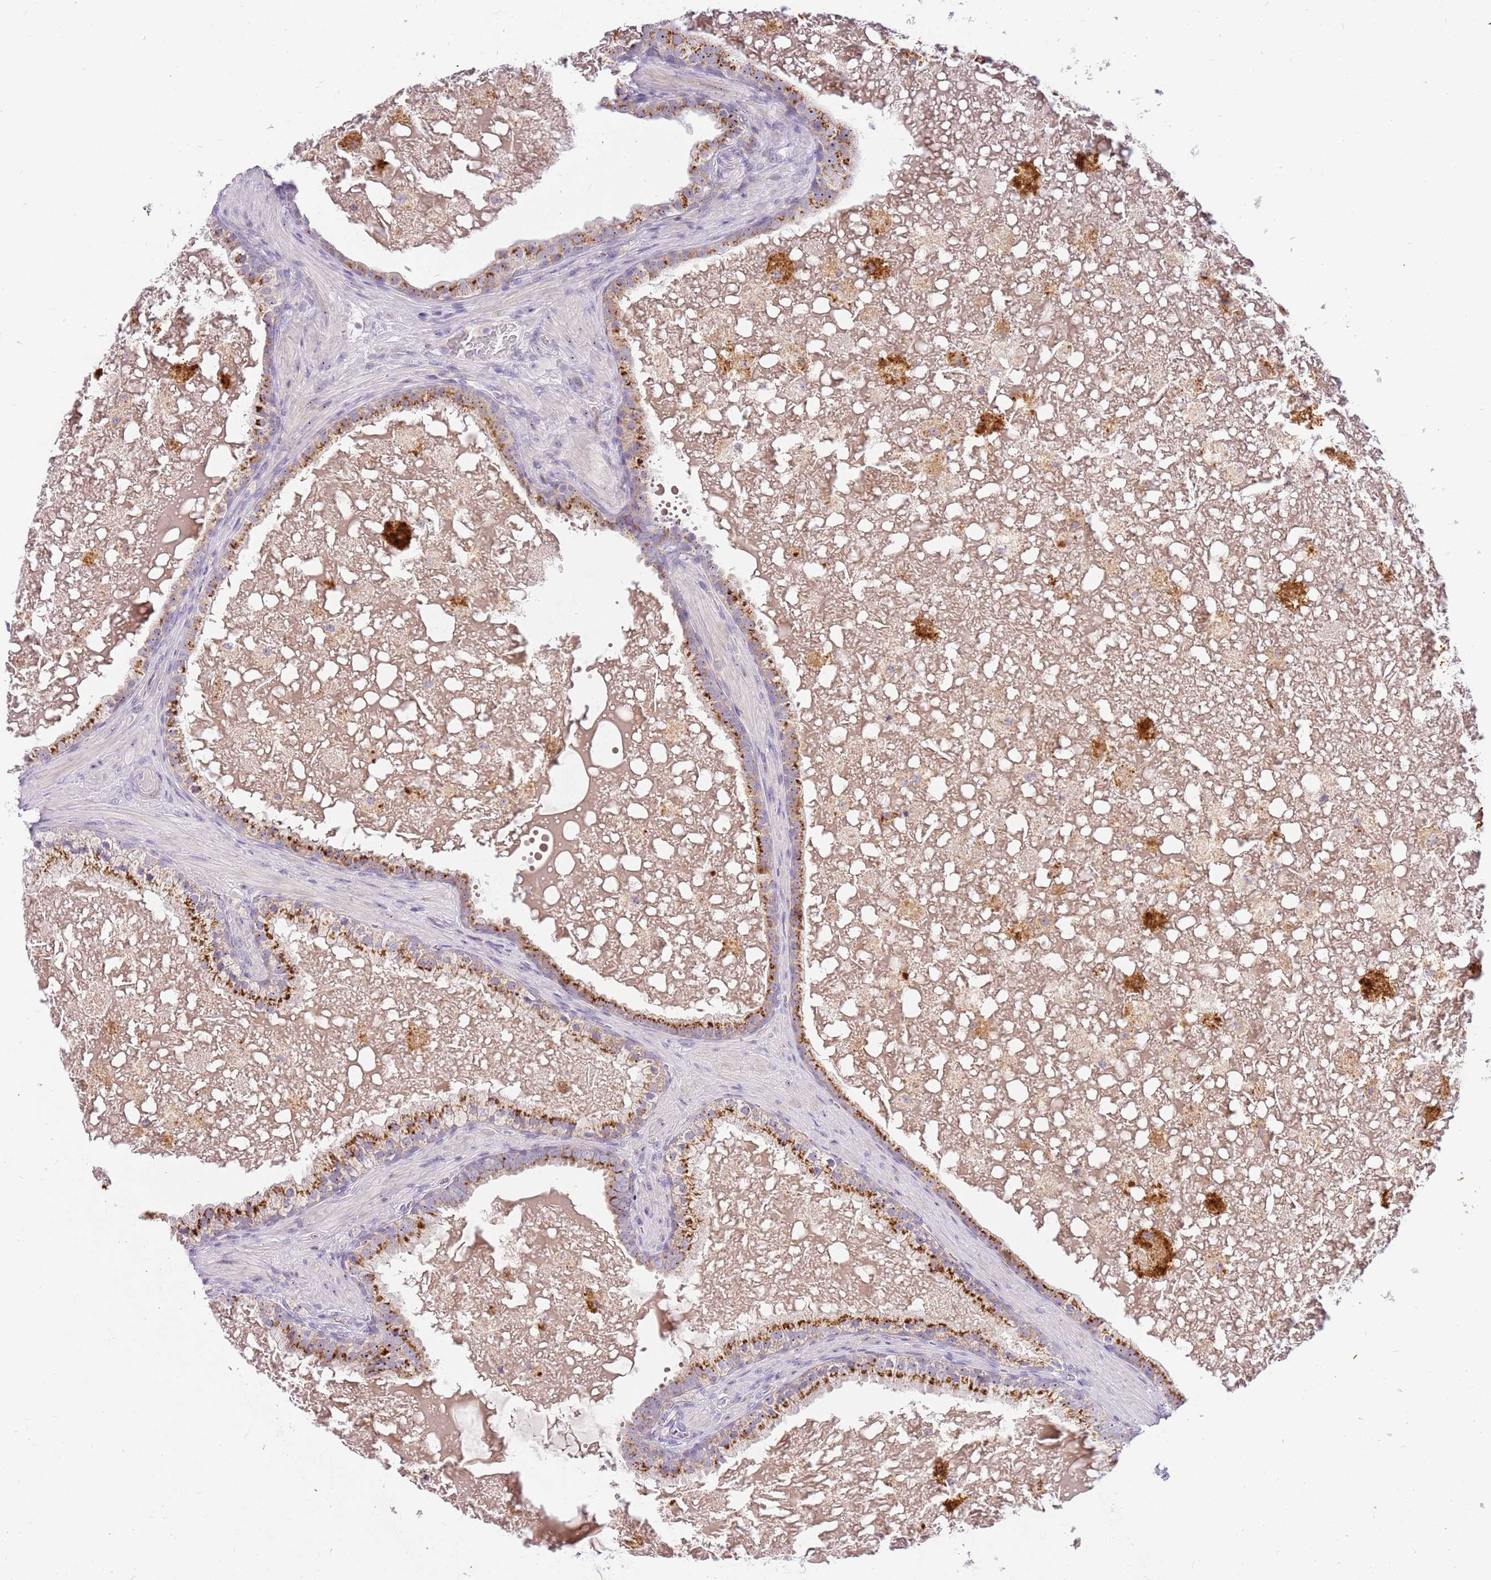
{"staining": {"intensity": "strong", "quantity": ">75%", "location": "cytoplasmic/membranous"}, "tissue": "prostate cancer", "cell_type": "Tumor cells", "image_type": "cancer", "snomed": [{"axis": "morphology", "description": "Adenocarcinoma, High grade"}, {"axis": "topography", "description": "Prostate"}], "caption": "Immunohistochemical staining of prostate cancer shows high levels of strong cytoplasmic/membranous protein positivity in about >75% of tumor cells. The protein is stained brown, and the nuclei are stained in blue (DAB IHC with brightfield microscopy, high magnification).", "gene": "DNAJA3", "patient": {"sex": "male", "age": 55}}